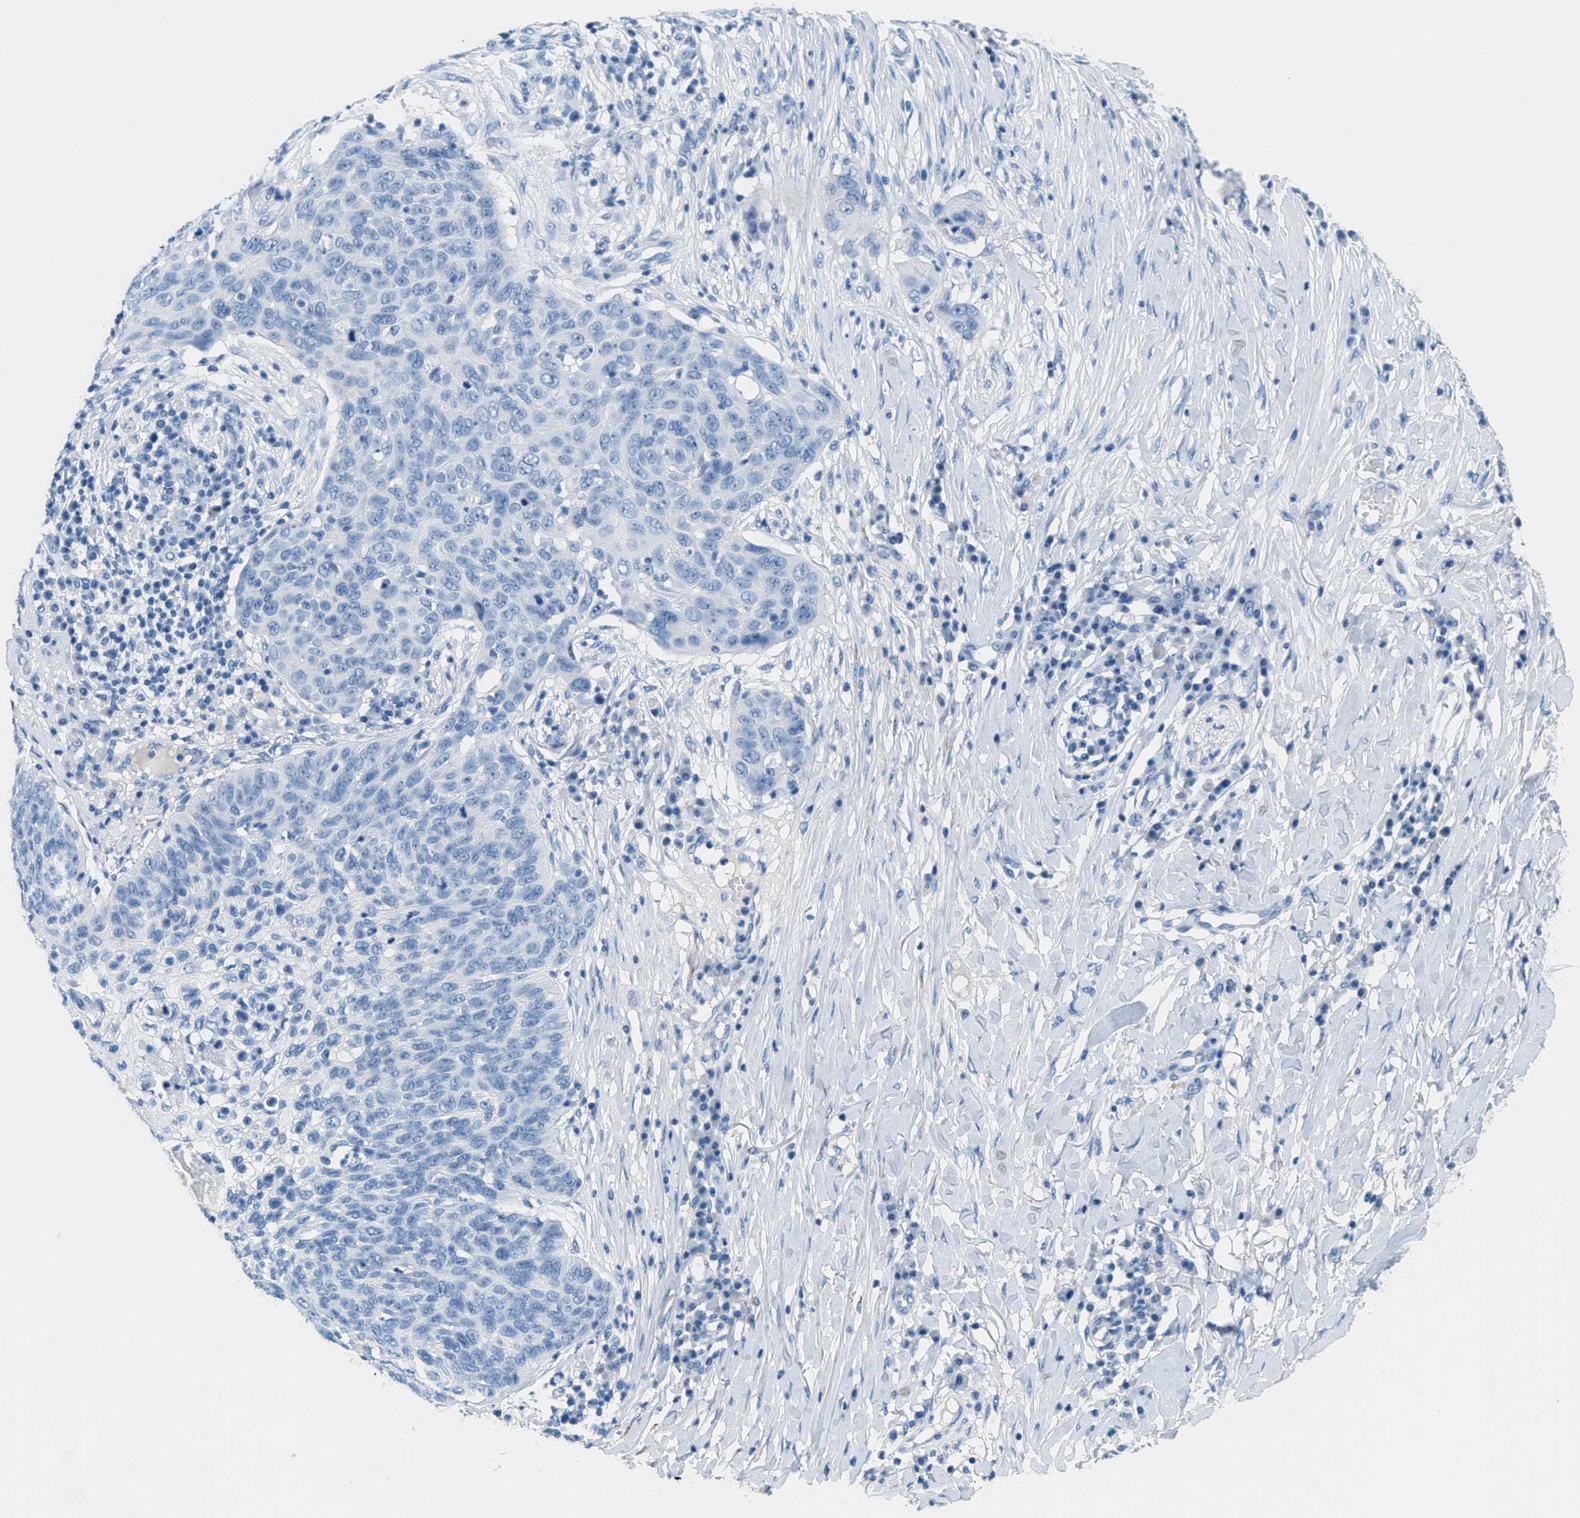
{"staining": {"intensity": "negative", "quantity": "none", "location": "none"}, "tissue": "skin cancer", "cell_type": "Tumor cells", "image_type": "cancer", "snomed": [{"axis": "morphology", "description": "Squamous cell carcinoma in situ, NOS"}, {"axis": "morphology", "description": "Squamous cell carcinoma, NOS"}, {"axis": "topography", "description": "Skin"}], "caption": "The image reveals no significant expression in tumor cells of squamous cell carcinoma in situ (skin).", "gene": "MGARP", "patient": {"sex": "male", "age": 93}}